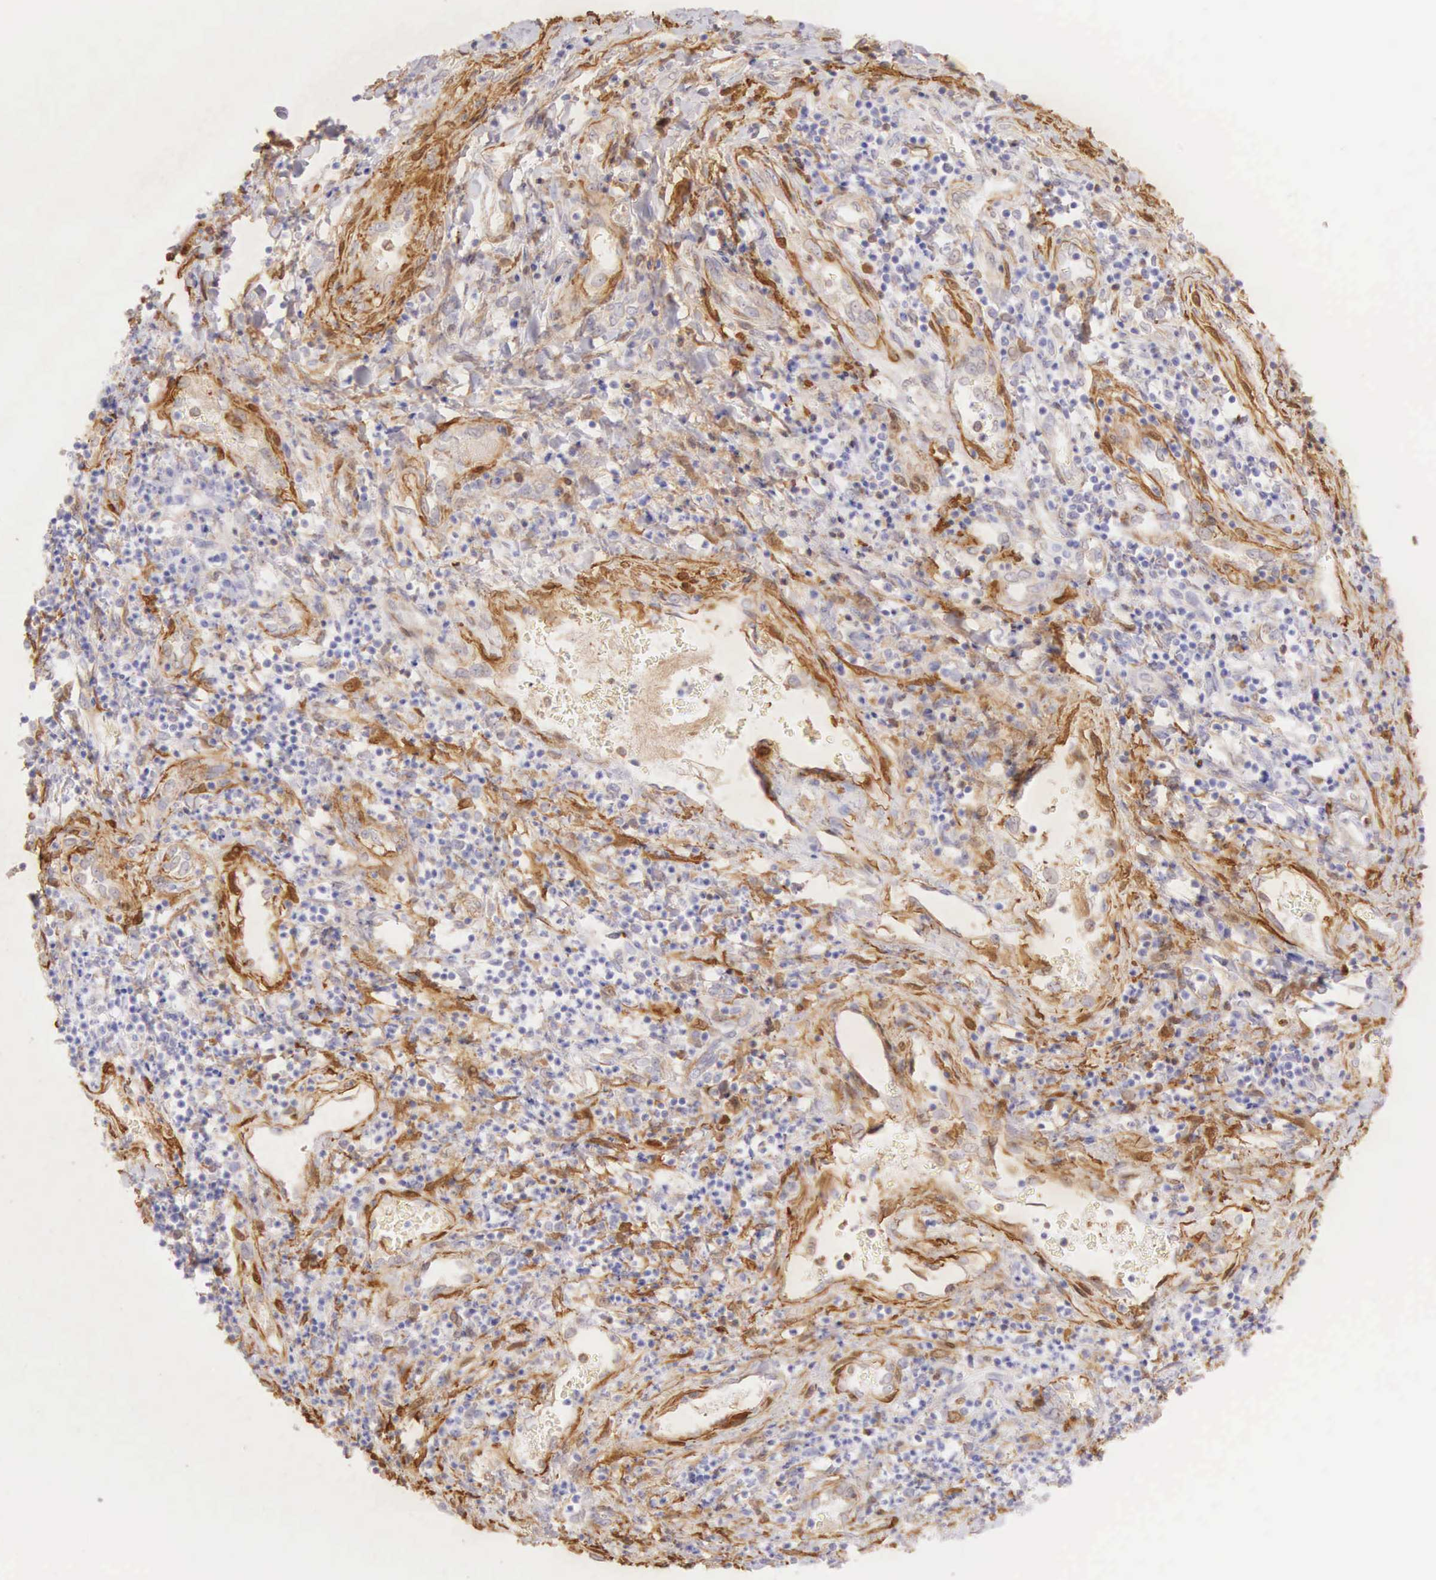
{"staining": {"intensity": "weak", "quantity": "25%-75%", "location": "cytoplasmic/membranous"}, "tissue": "liver cancer", "cell_type": "Tumor cells", "image_type": "cancer", "snomed": [{"axis": "morphology", "description": "Carcinoma, Hepatocellular, NOS"}, {"axis": "topography", "description": "Liver"}], "caption": "Approximately 25%-75% of tumor cells in human liver cancer display weak cytoplasmic/membranous protein expression as visualized by brown immunohistochemical staining.", "gene": "CNN1", "patient": {"sex": "male", "age": 24}}